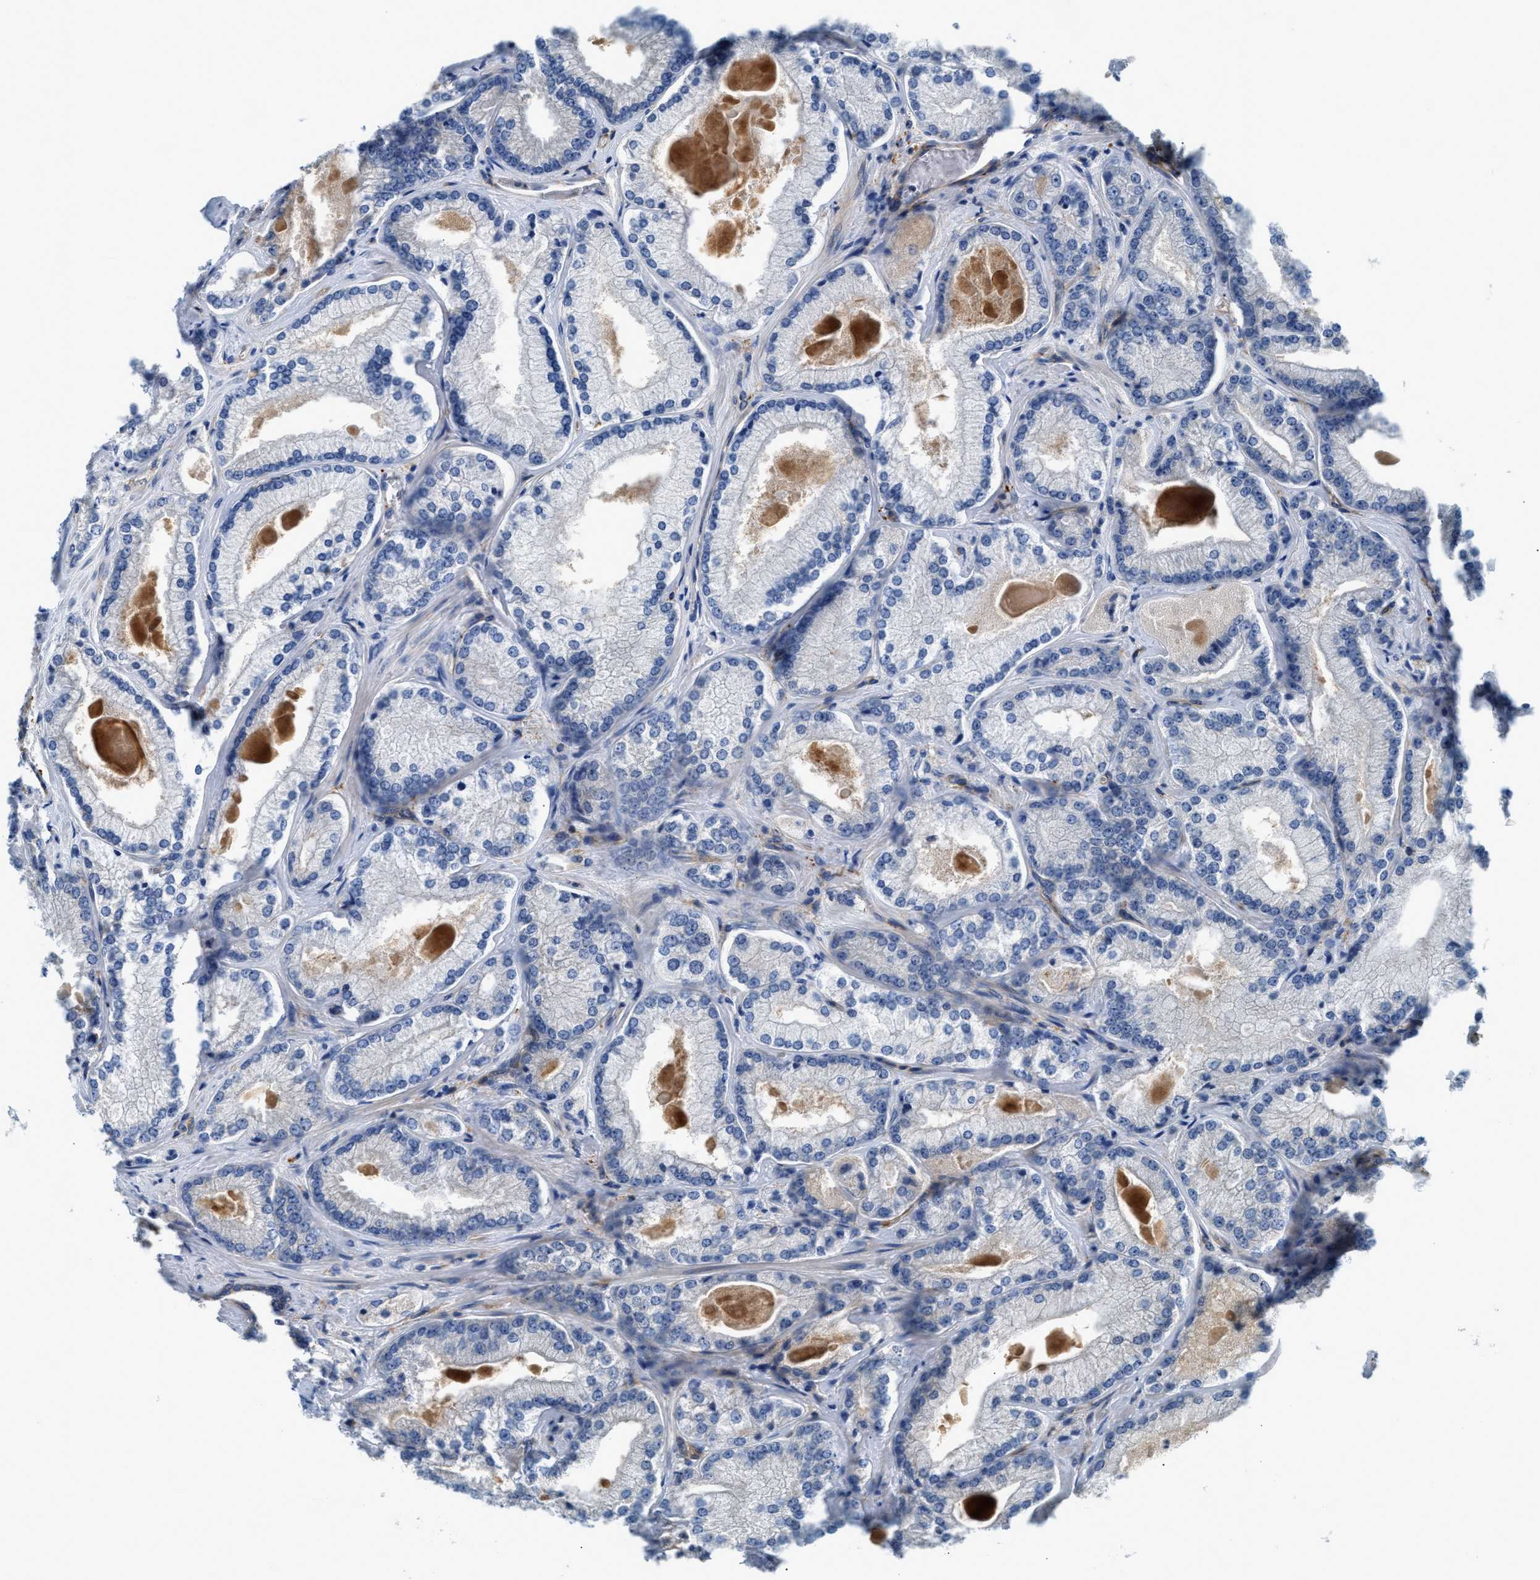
{"staining": {"intensity": "negative", "quantity": "none", "location": "none"}, "tissue": "prostate cancer", "cell_type": "Tumor cells", "image_type": "cancer", "snomed": [{"axis": "morphology", "description": "Adenocarcinoma, Low grade"}, {"axis": "topography", "description": "Prostate"}], "caption": "Prostate cancer (adenocarcinoma (low-grade)) stained for a protein using immunohistochemistry (IHC) shows no staining tumor cells.", "gene": "NSUN7", "patient": {"sex": "male", "age": 65}}